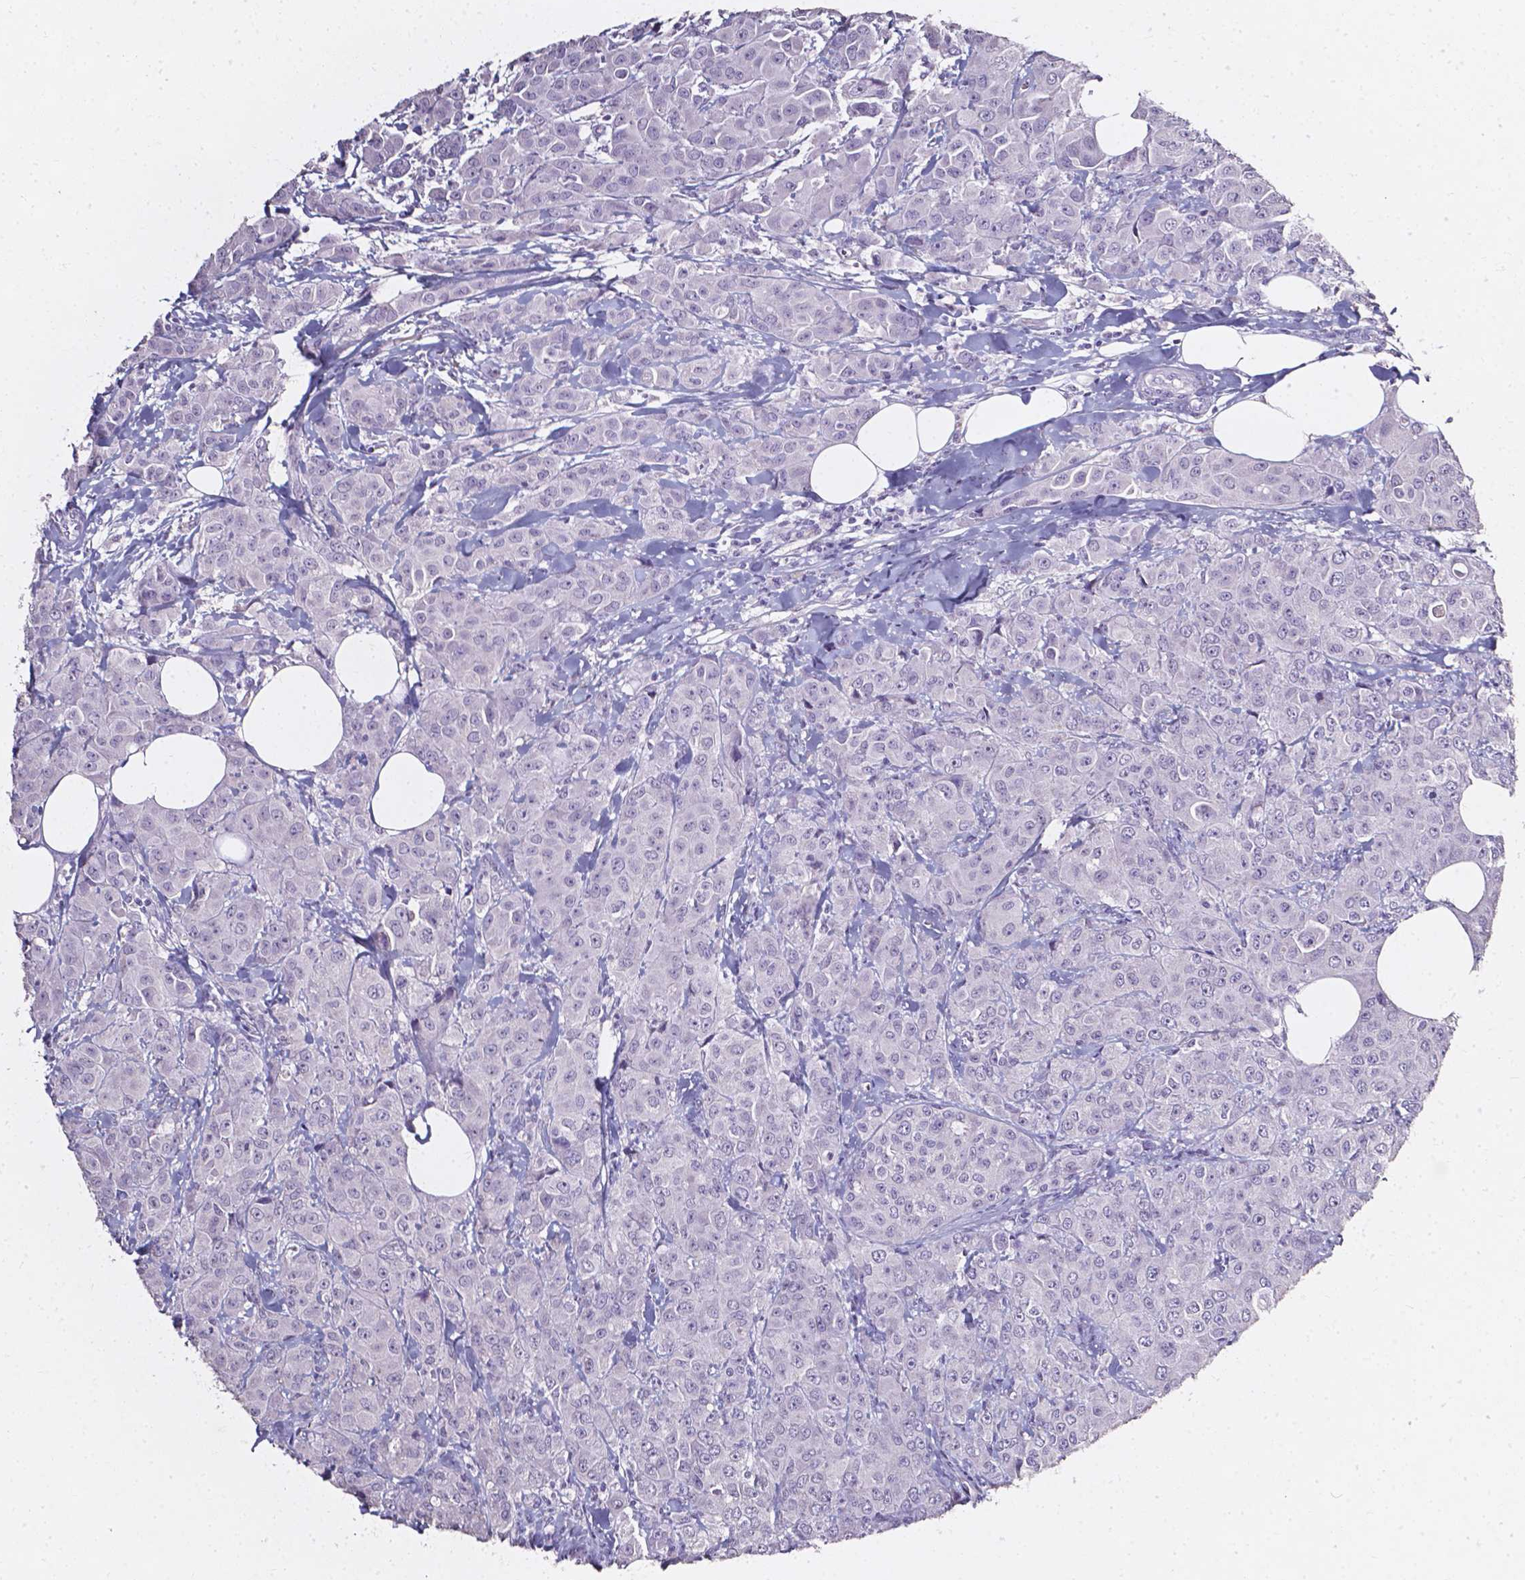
{"staining": {"intensity": "negative", "quantity": "none", "location": "none"}, "tissue": "breast cancer", "cell_type": "Tumor cells", "image_type": "cancer", "snomed": [{"axis": "morphology", "description": "Normal tissue, NOS"}, {"axis": "morphology", "description": "Duct carcinoma"}, {"axis": "topography", "description": "Breast"}], "caption": "High power microscopy photomicrograph of an immunohistochemistry photomicrograph of invasive ductal carcinoma (breast), revealing no significant staining in tumor cells.", "gene": "AKR1B10", "patient": {"sex": "female", "age": 43}}